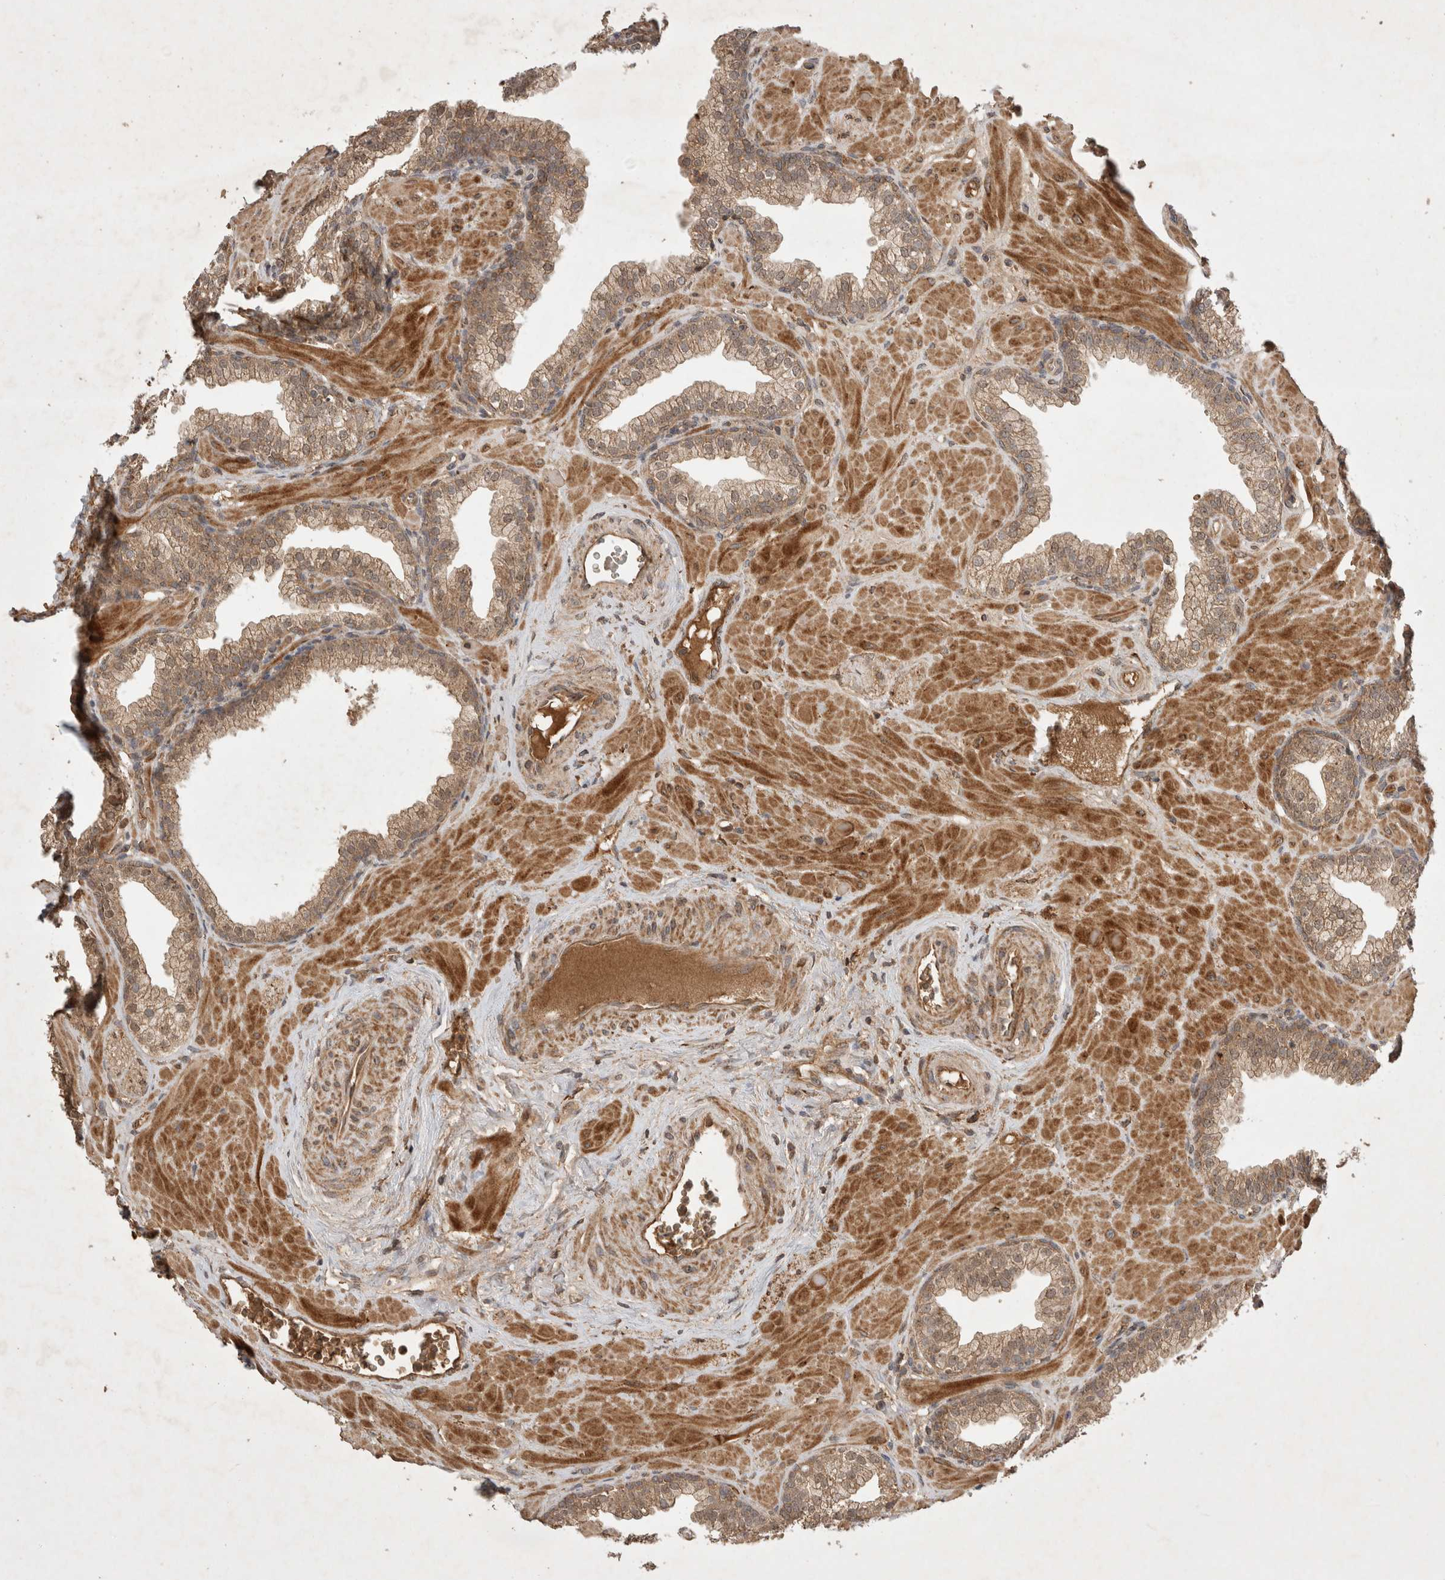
{"staining": {"intensity": "moderate", "quantity": ">75%", "location": "cytoplasmic/membranous"}, "tissue": "prostate", "cell_type": "Glandular cells", "image_type": "normal", "snomed": [{"axis": "morphology", "description": "Normal tissue, NOS"}, {"axis": "morphology", "description": "Urothelial carcinoma, Low grade"}, {"axis": "topography", "description": "Urinary bladder"}, {"axis": "topography", "description": "Prostate"}], "caption": "The micrograph exhibits immunohistochemical staining of benign prostate. There is moderate cytoplasmic/membranous positivity is identified in about >75% of glandular cells. (DAB (3,3'-diaminobenzidine) IHC with brightfield microscopy, high magnification).", "gene": "FAM221A", "patient": {"sex": "male", "age": 60}}